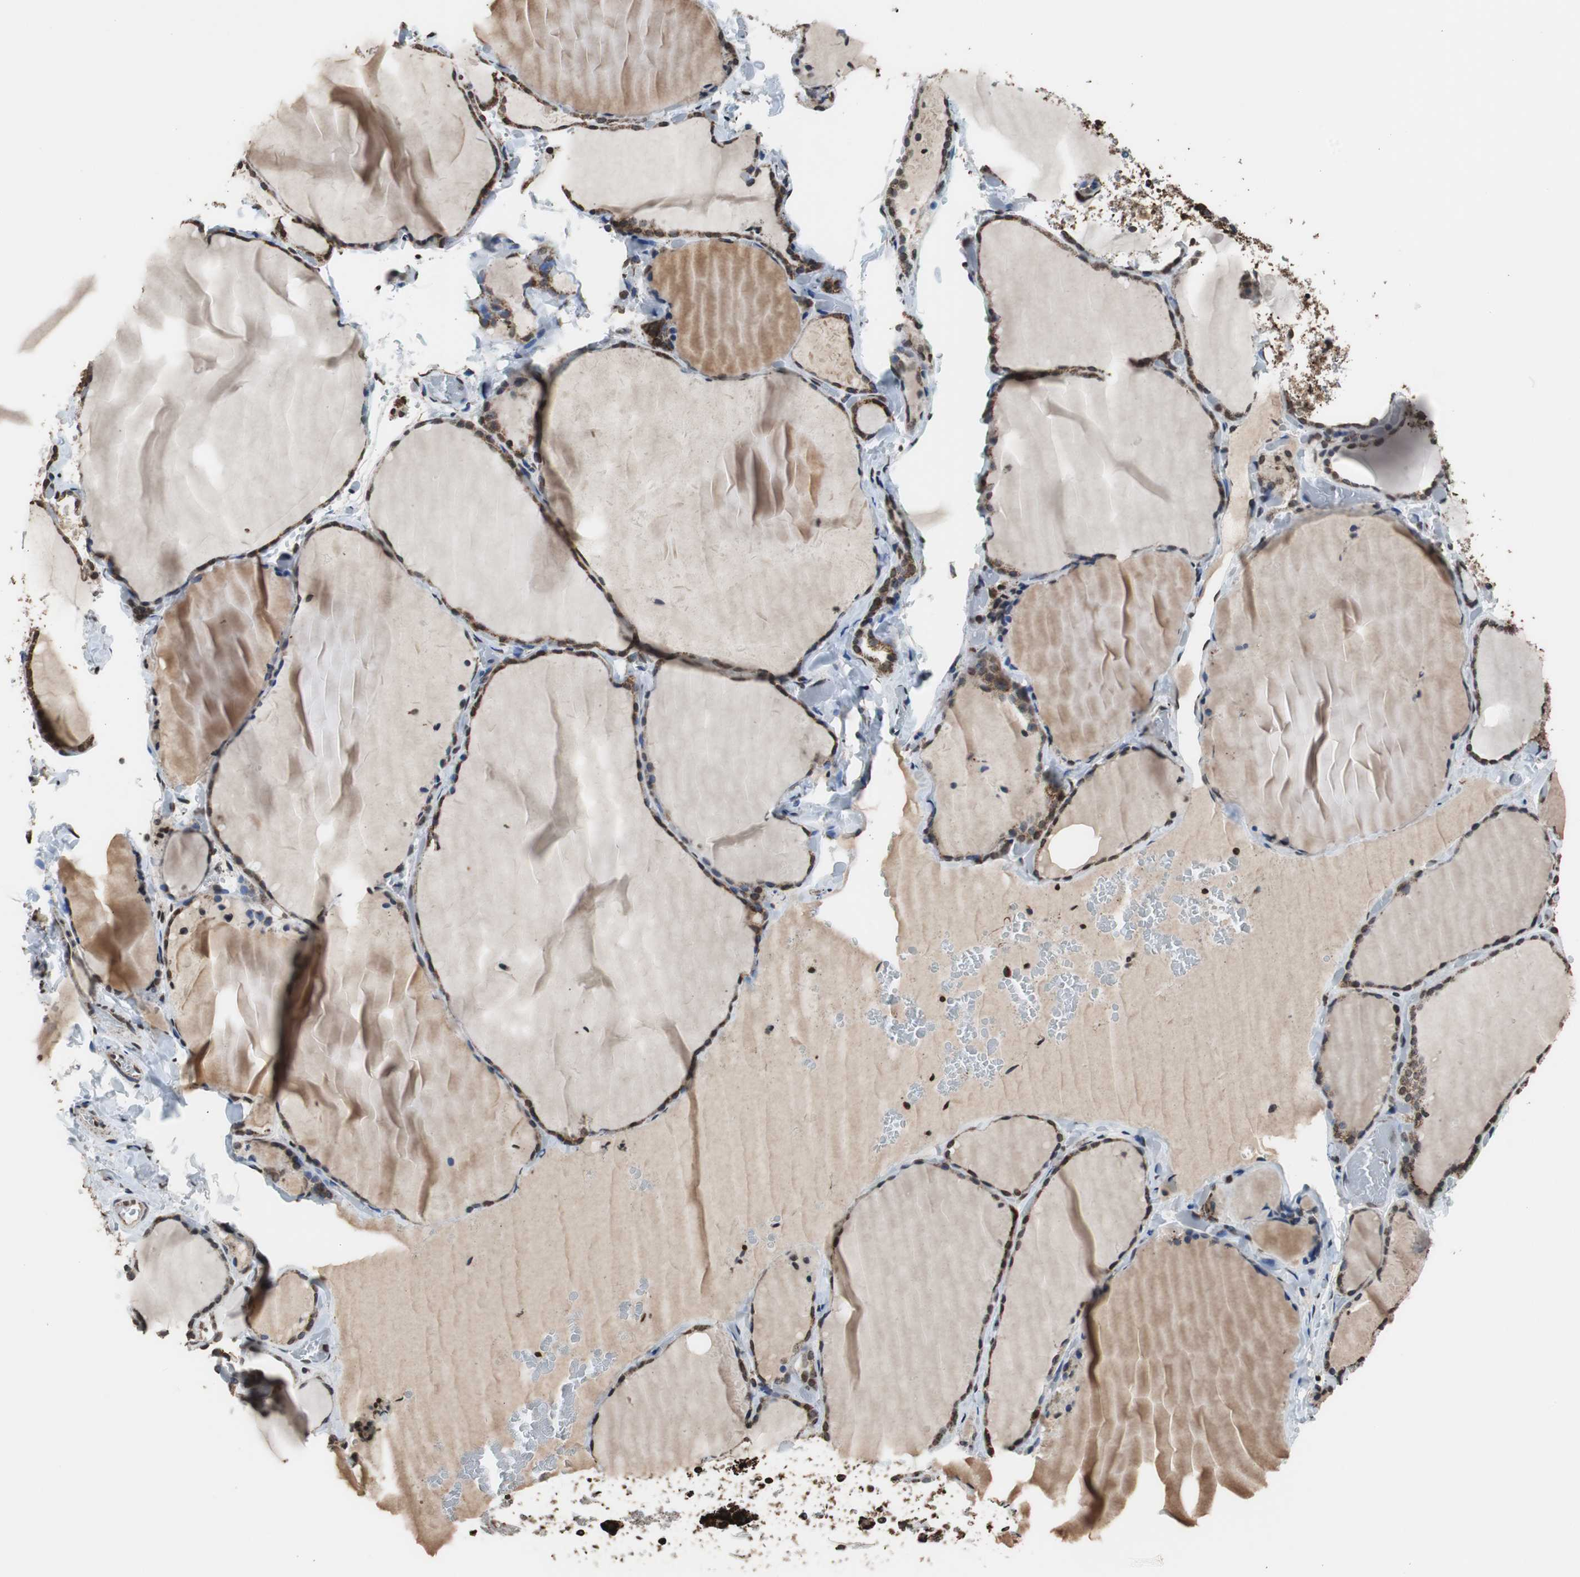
{"staining": {"intensity": "strong", "quantity": ">75%", "location": "cytoplasmic/membranous"}, "tissue": "thyroid gland", "cell_type": "Glandular cells", "image_type": "normal", "snomed": [{"axis": "morphology", "description": "Normal tissue, NOS"}, {"axis": "topography", "description": "Thyroid gland"}], "caption": "Immunohistochemistry (IHC) of unremarkable thyroid gland exhibits high levels of strong cytoplasmic/membranous positivity in approximately >75% of glandular cells. The protein is shown in brown color, while the nuclei are stained blue.", "gene": "HSPA9", "patient": {"sex": "female", "age": 22}}